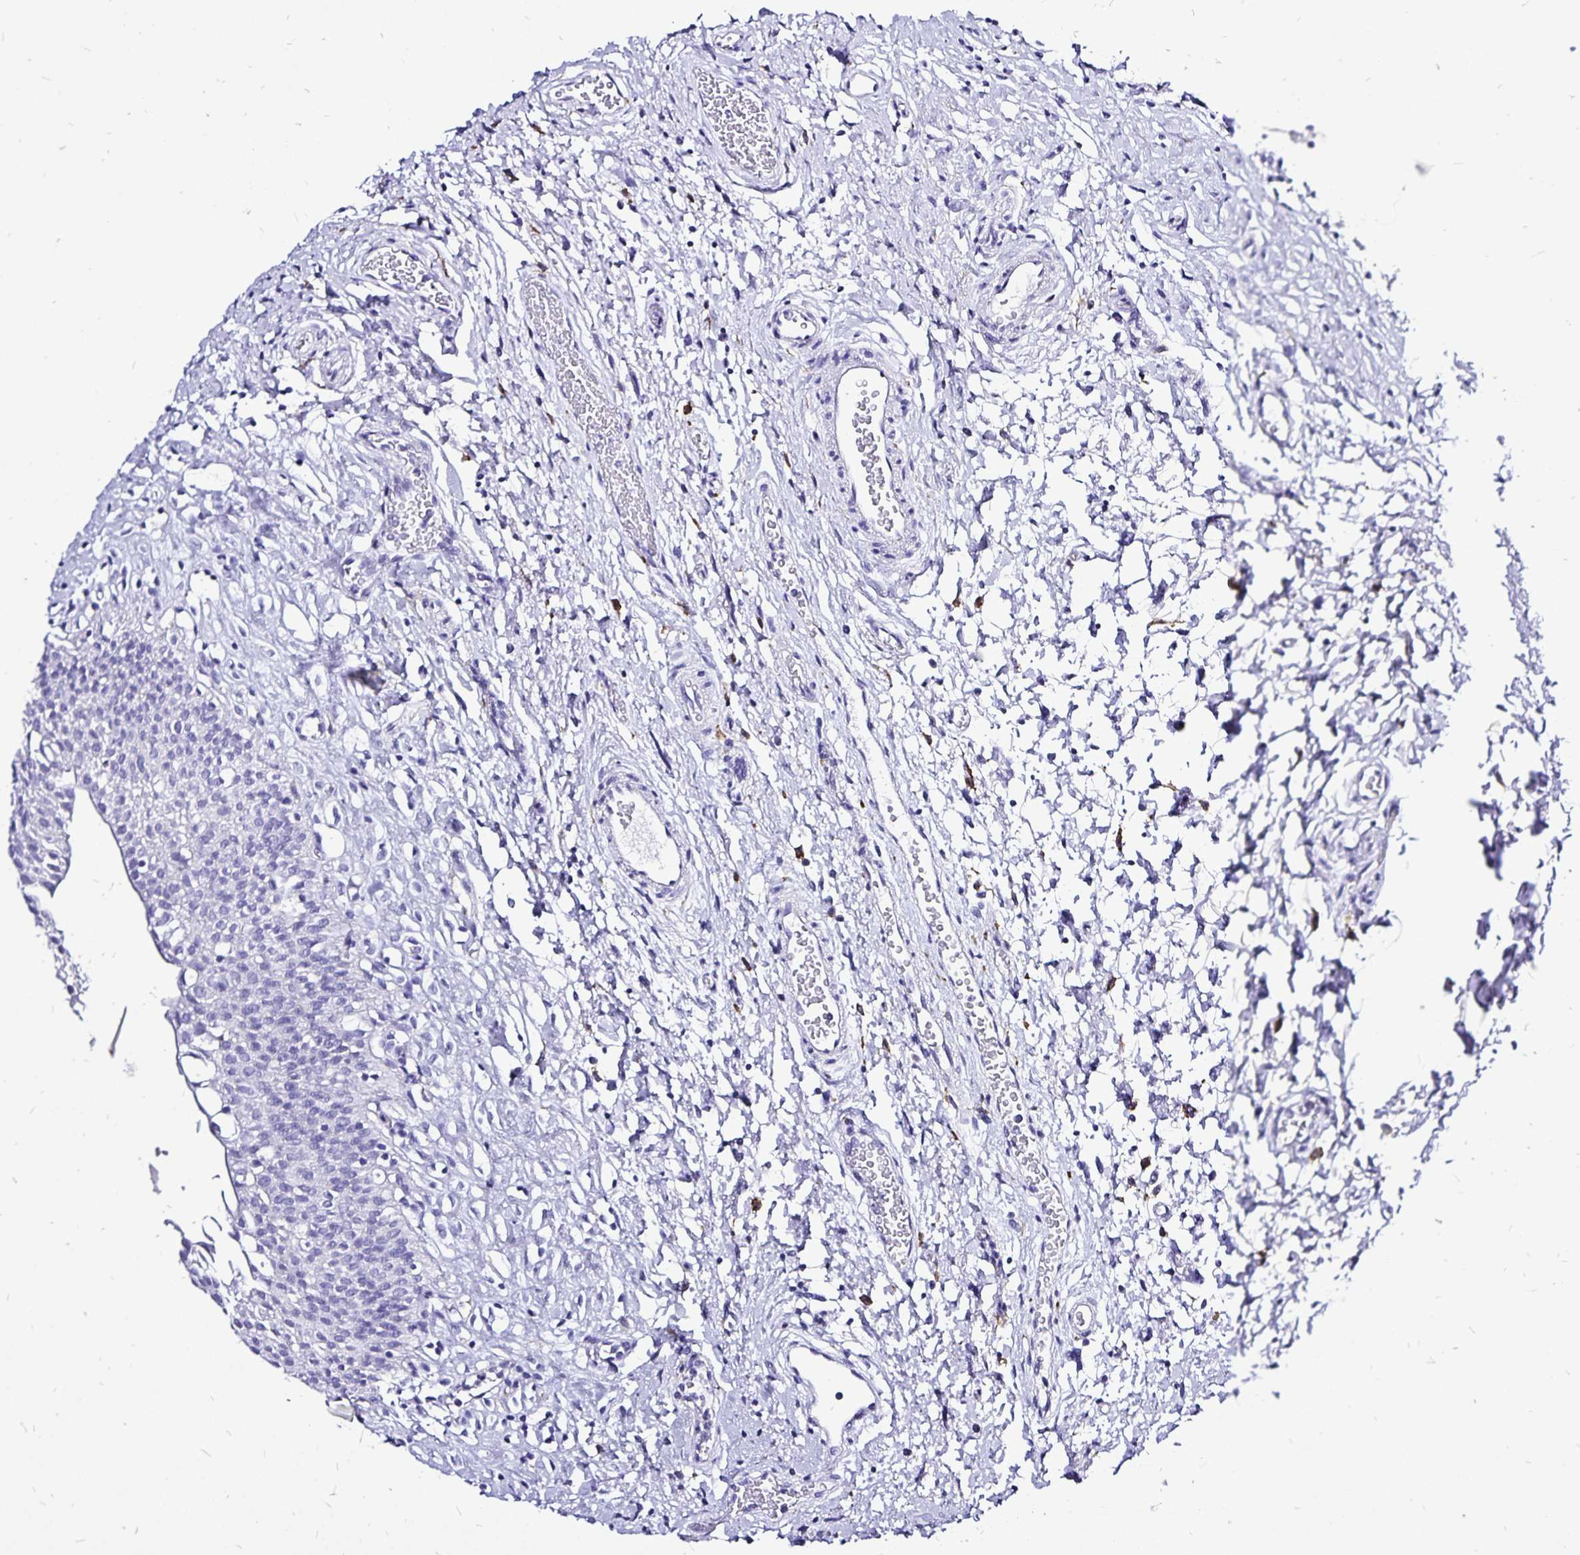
{"staining": {"intensity": "negative", "quantity": "none", "location": "none"}, "tissue": "urinary bladder", "cell_type": "Urothelial cells", "image_type": "normal", "snomed": [{"axis": "morphology", "description": "Normal tissue, NOS"}, {"axis": "topography", "description": "Urinary bladder"}], "caption": "A high-resolution histopathology image shows immunohistochemistry staining of unremarkable urinary bladder, which demonstrates no significant staining in urothelial cells.", "gene": "PLAC1", "patient": {"sex": "male", "age": 51}}